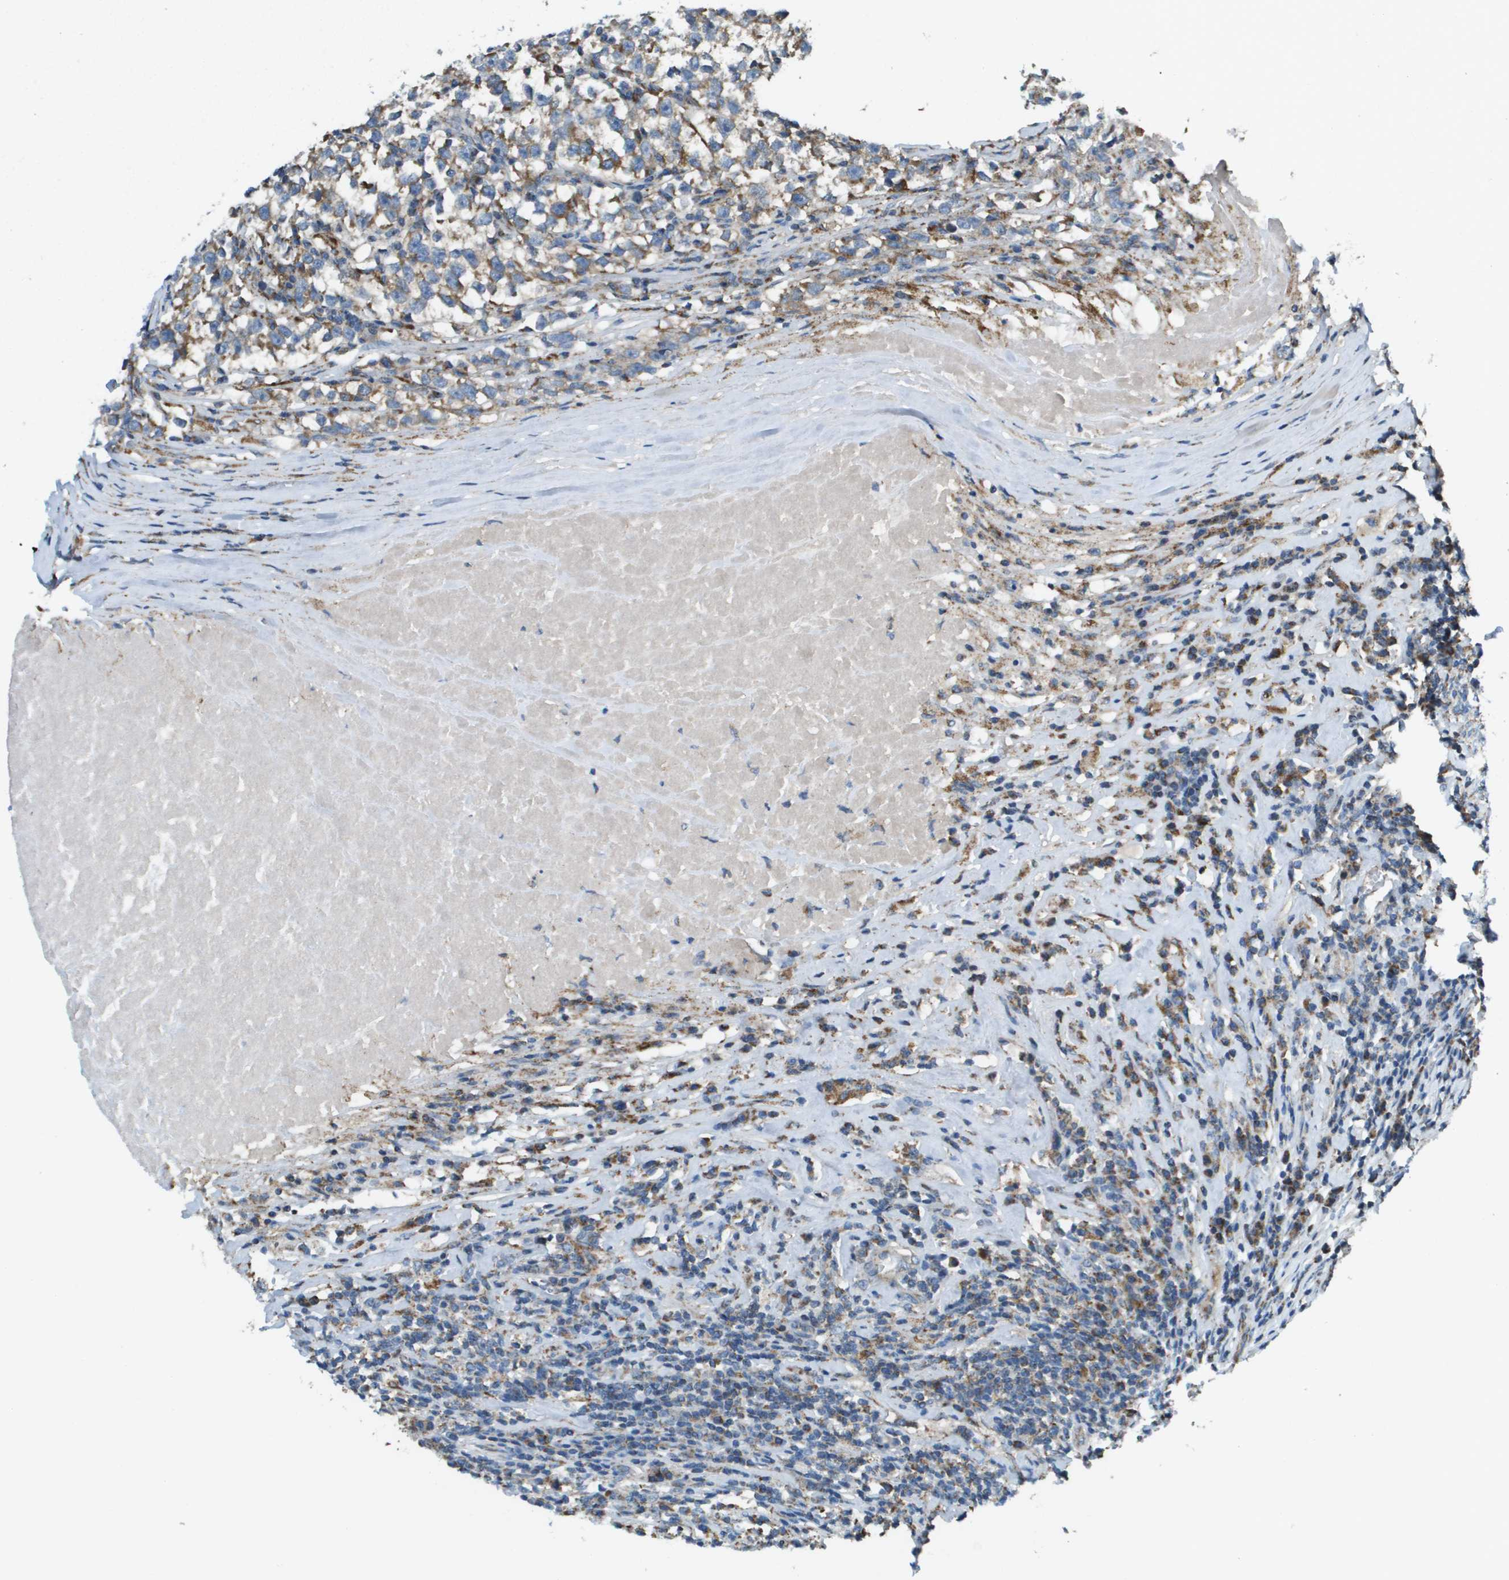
{"staining": {"intensity": "weak", "quantity": ">75%", "location": "cytoplasmic/membranous"}, "tissue": "testis cancer", "cell_type": "Tumor cells", "image_type": "cancer", "snomed": [{"axis": "morphology", "description": "Normal tissue, NOS"}, {"axis": "morphology", "description": "Seminoma, NOS"}, {"axis": "topography", "description": "Testis"}], "caption": "This image exhibits seminoma (testis) stained with immunohistochemistry to label a protein in brown. The cytoplasmic/membranous of tumor cells show weak positivity for the protein. Nuclei are counter-stained blue.", "gene": "NRK", "patient": {"sex": "male", "age": 43}}